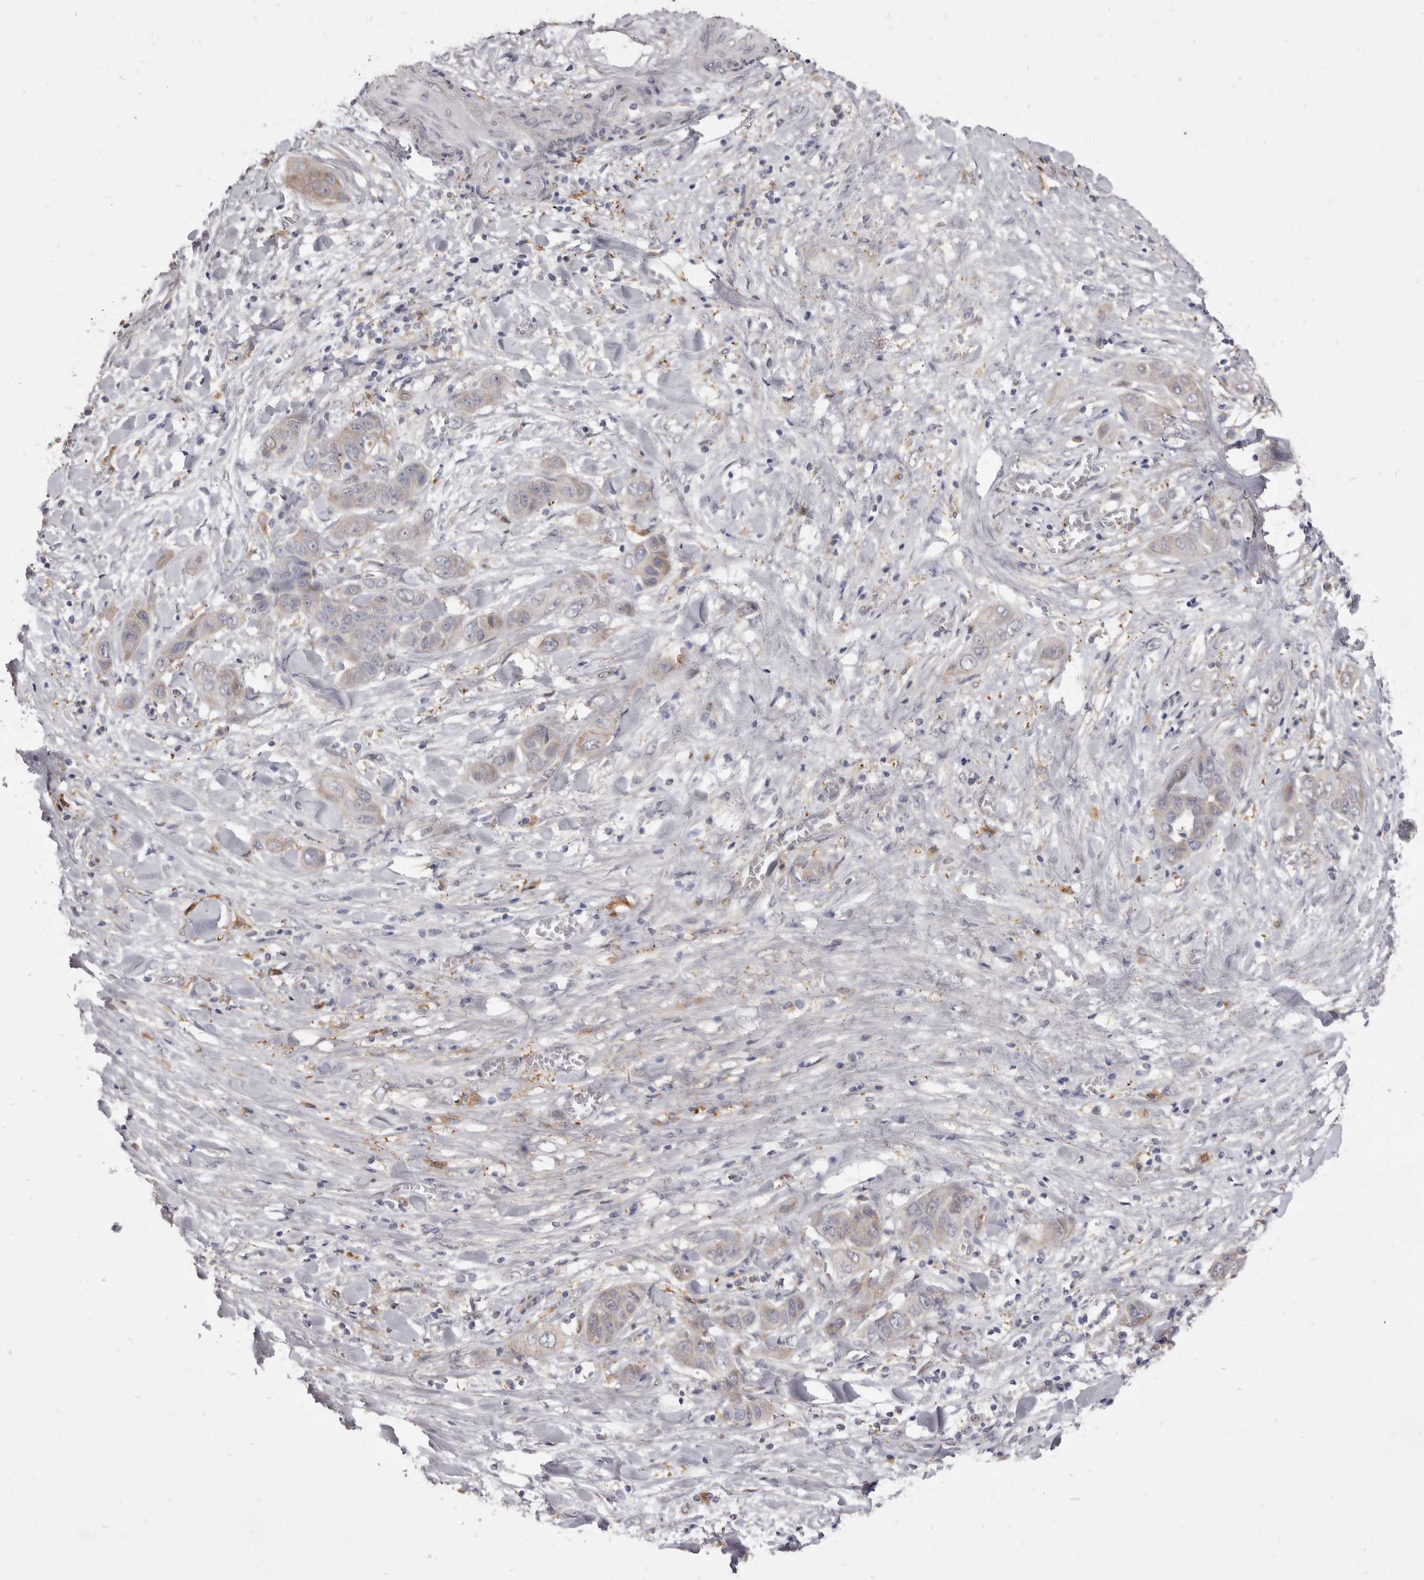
{"staining": {"intensity": "weak", "quantity": "<25%", "location": "cytoplasmic/membranous"}, "tissue": "liver cancer", "cell_type": "Tumor cells", "image_type": "cancer", "snomed": [{"axis": "morphology", "description": "Cholangiocarcinoma"}, {"axis": "topography", "description": "Liver"}], "caption": "The image exhibits no staining of tumor cells in liver cancer (cholangiocarcinoma).", "gene": "VPS45", "patient": {"sex": "female", "age": 52}}